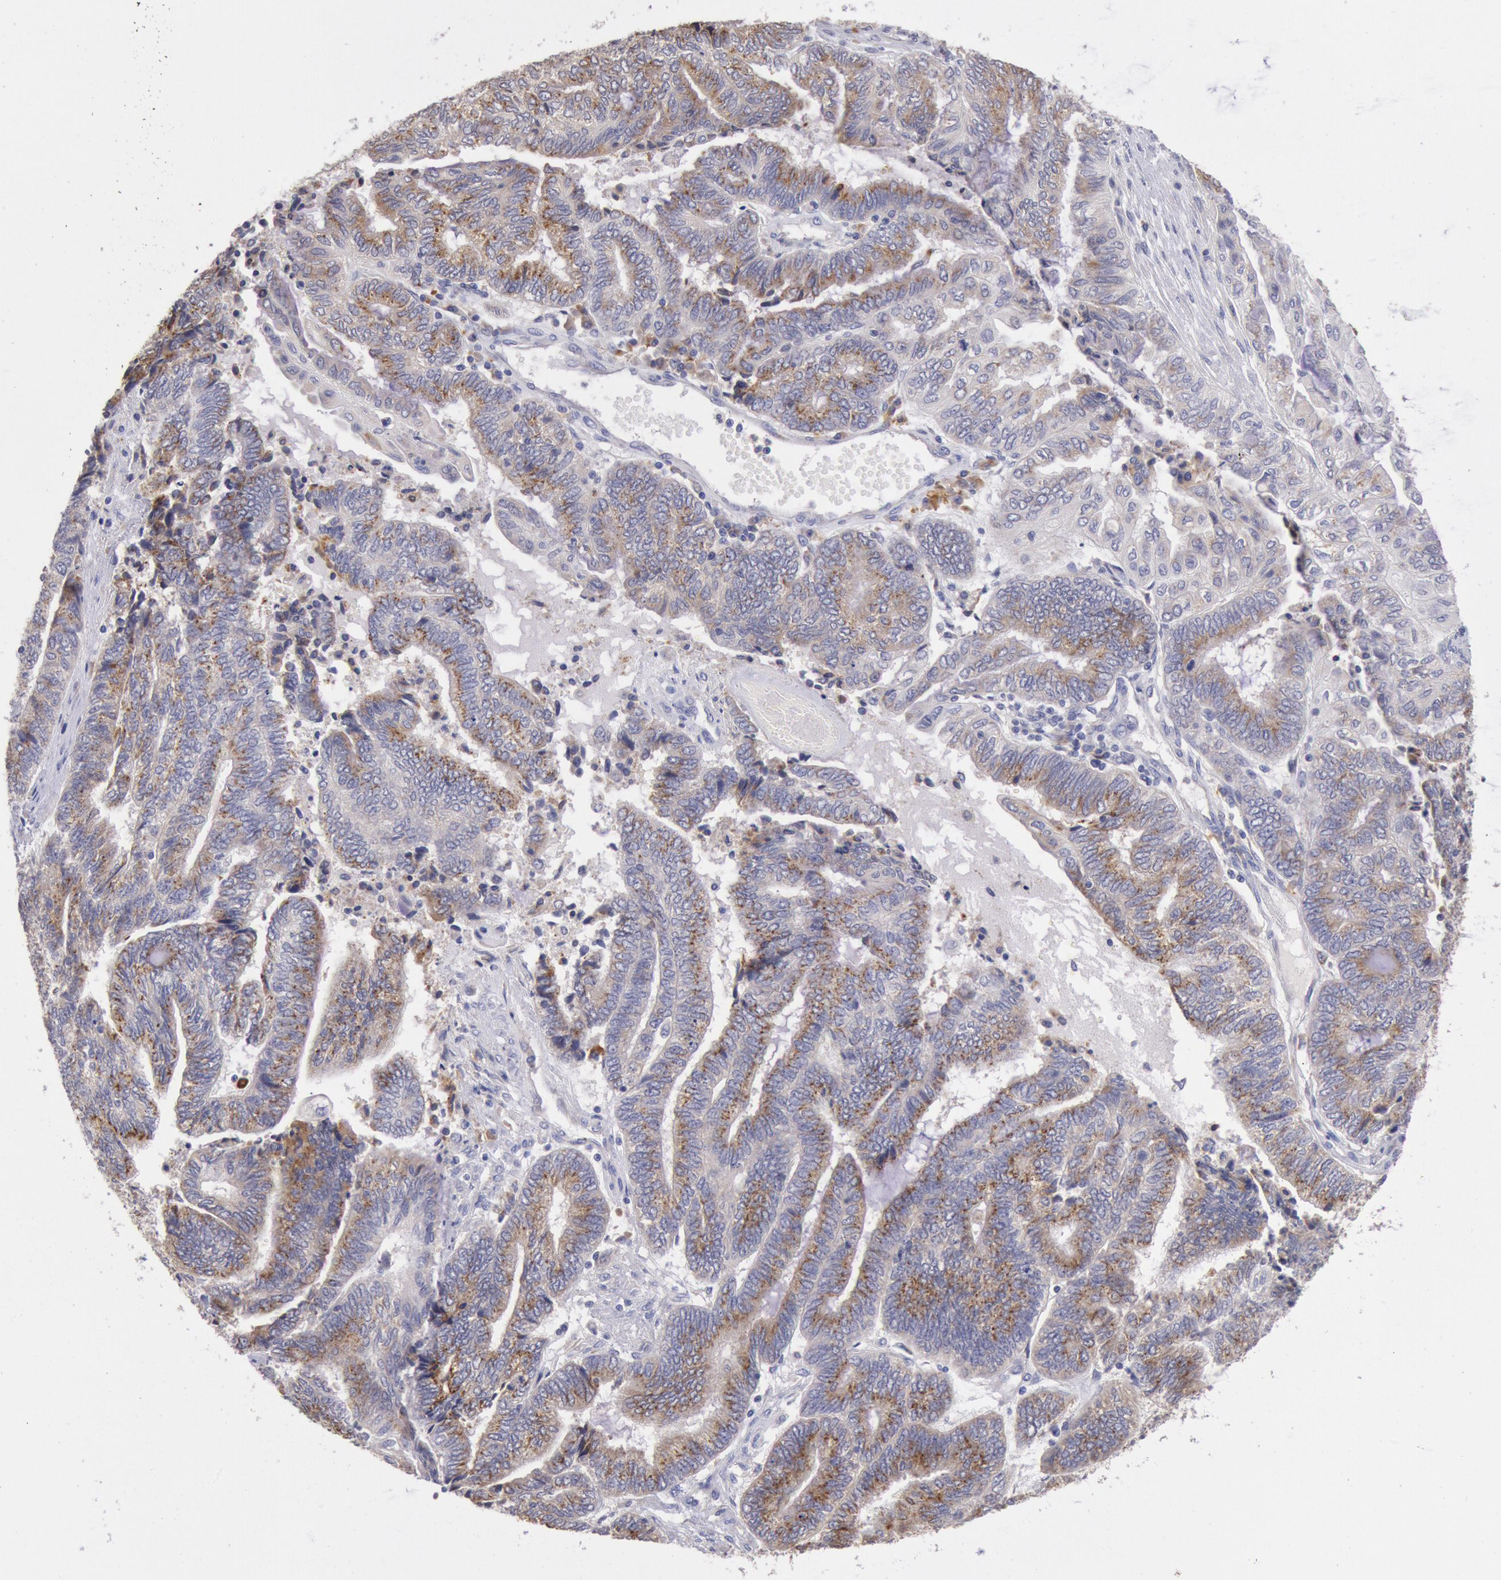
{"staining": {"intensity": "moderate", "quantity": "25%-75%", "location": "cytoplasmic/membranous"}, "tissue": "endometrial cancer", "cell_type": "Tumor cells", "image_type": "cancer", "snomed": [{"axis": "morphology", "description": "Adenocarcinoma, NOS"}, {"axis": "topography", "description": "Uterus"}, {"axis": "topography", "description": "Endometrium"}], "caption": "Adenocarcinoma (endometrial) was stained to show a protein in brown. There is medium levels of moderate cytoplasmic/membranous expression in approximately 25%-75% of tumor cells. (Stains: DAB (3,3'-diaminobenzidine) in brown, nuclei in blue, Microscopy: brightfield microscopy at high magnification).", "gene": "GAL3ST1", "patient": {"sex": "female", "age": 70}}